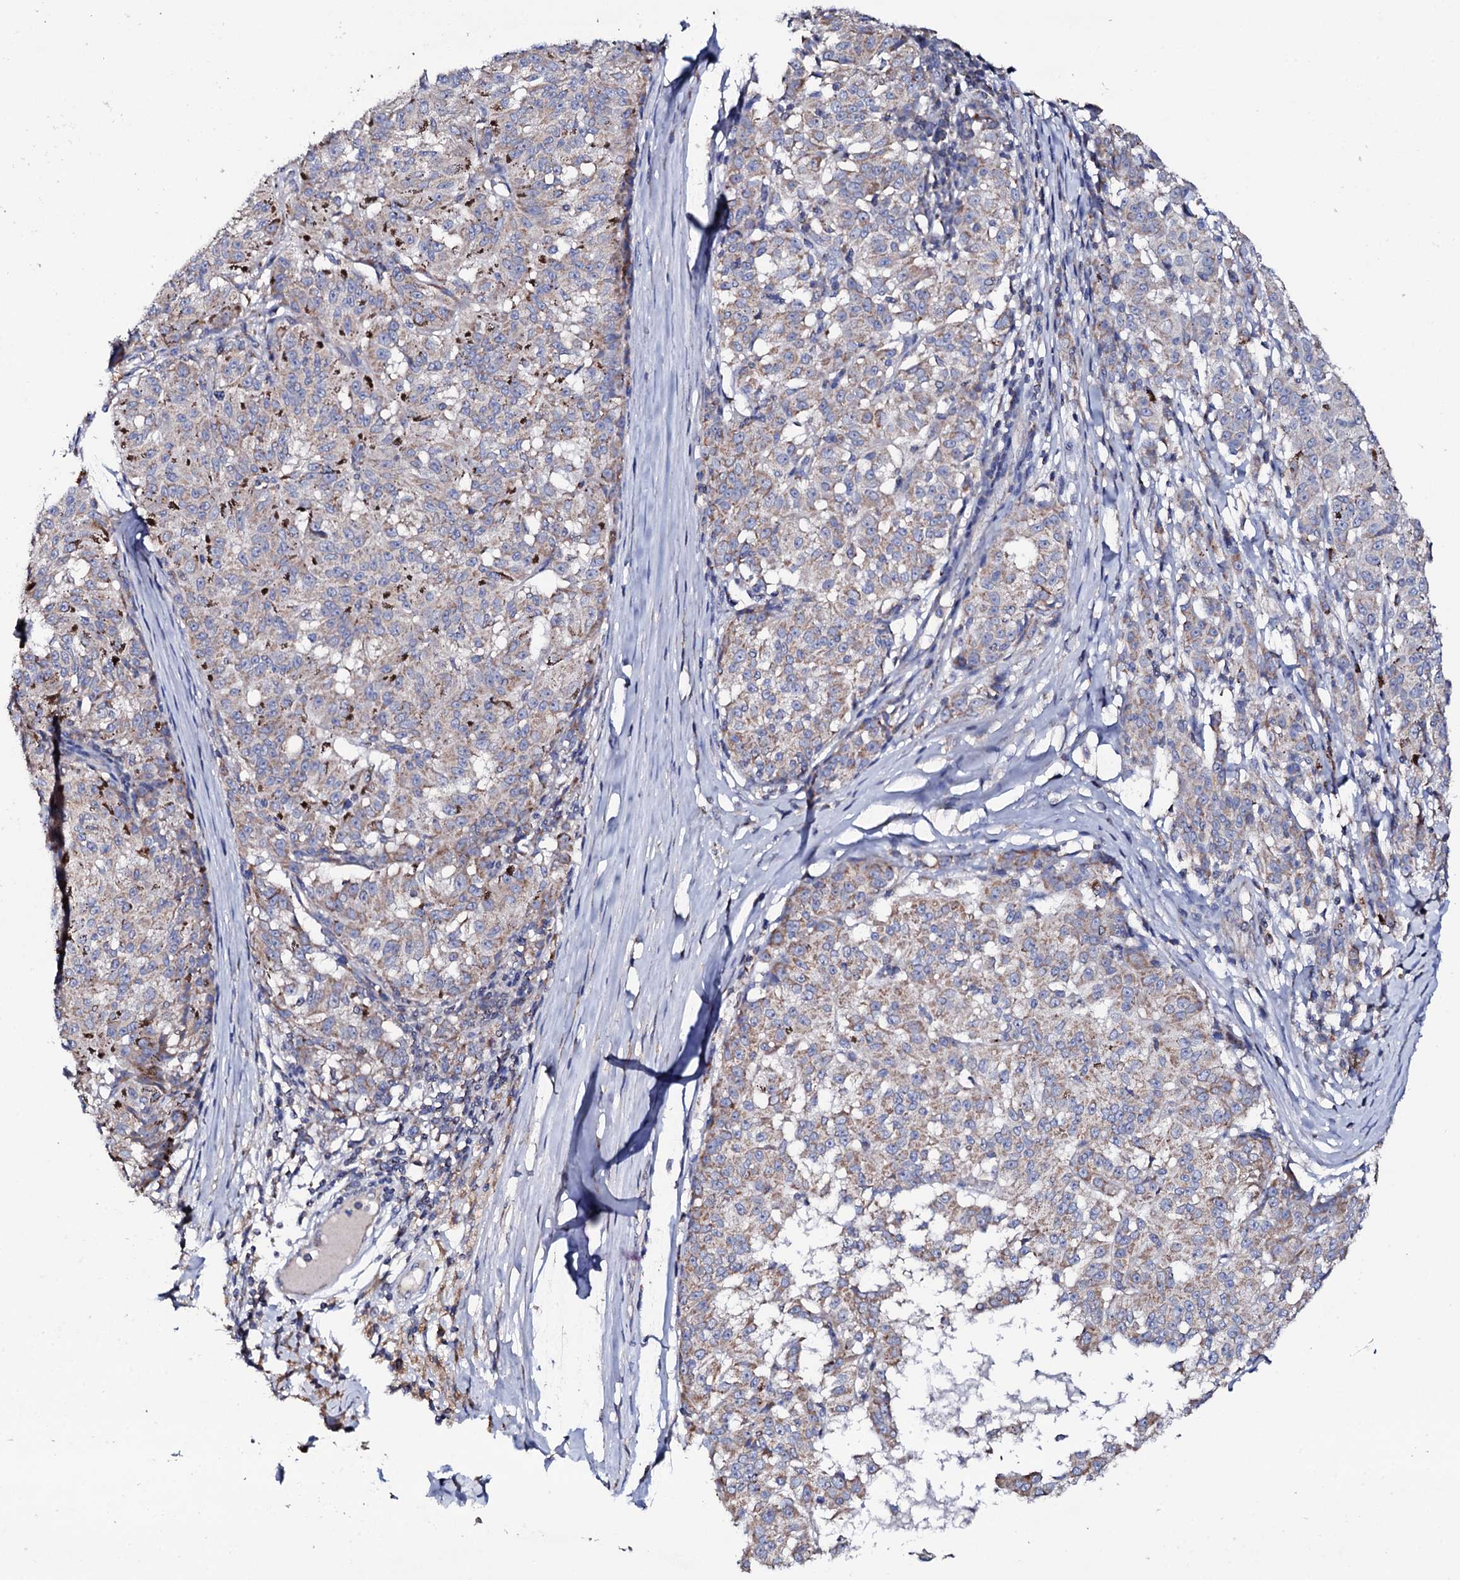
{"staining": {"intensity": "weak", "quantity": "<25%", "location": "cytoplasmic/membranous"}, "tissue": "melanoma", "cell_type": "Tumor cells", "image_type": "cancer", "snomed": [{"axis": "morphology", "description": "Malignant melanoma, NOS"}, {"axis": "topography", "description": "Skin"}], "caption": "Human malignant melanoma stained for a protein using immunohistochemistry (IHC) exhibits no staining in tumor cells.", "gene": "TCAF2", "patient": {"sex": "female", "age": 72}}